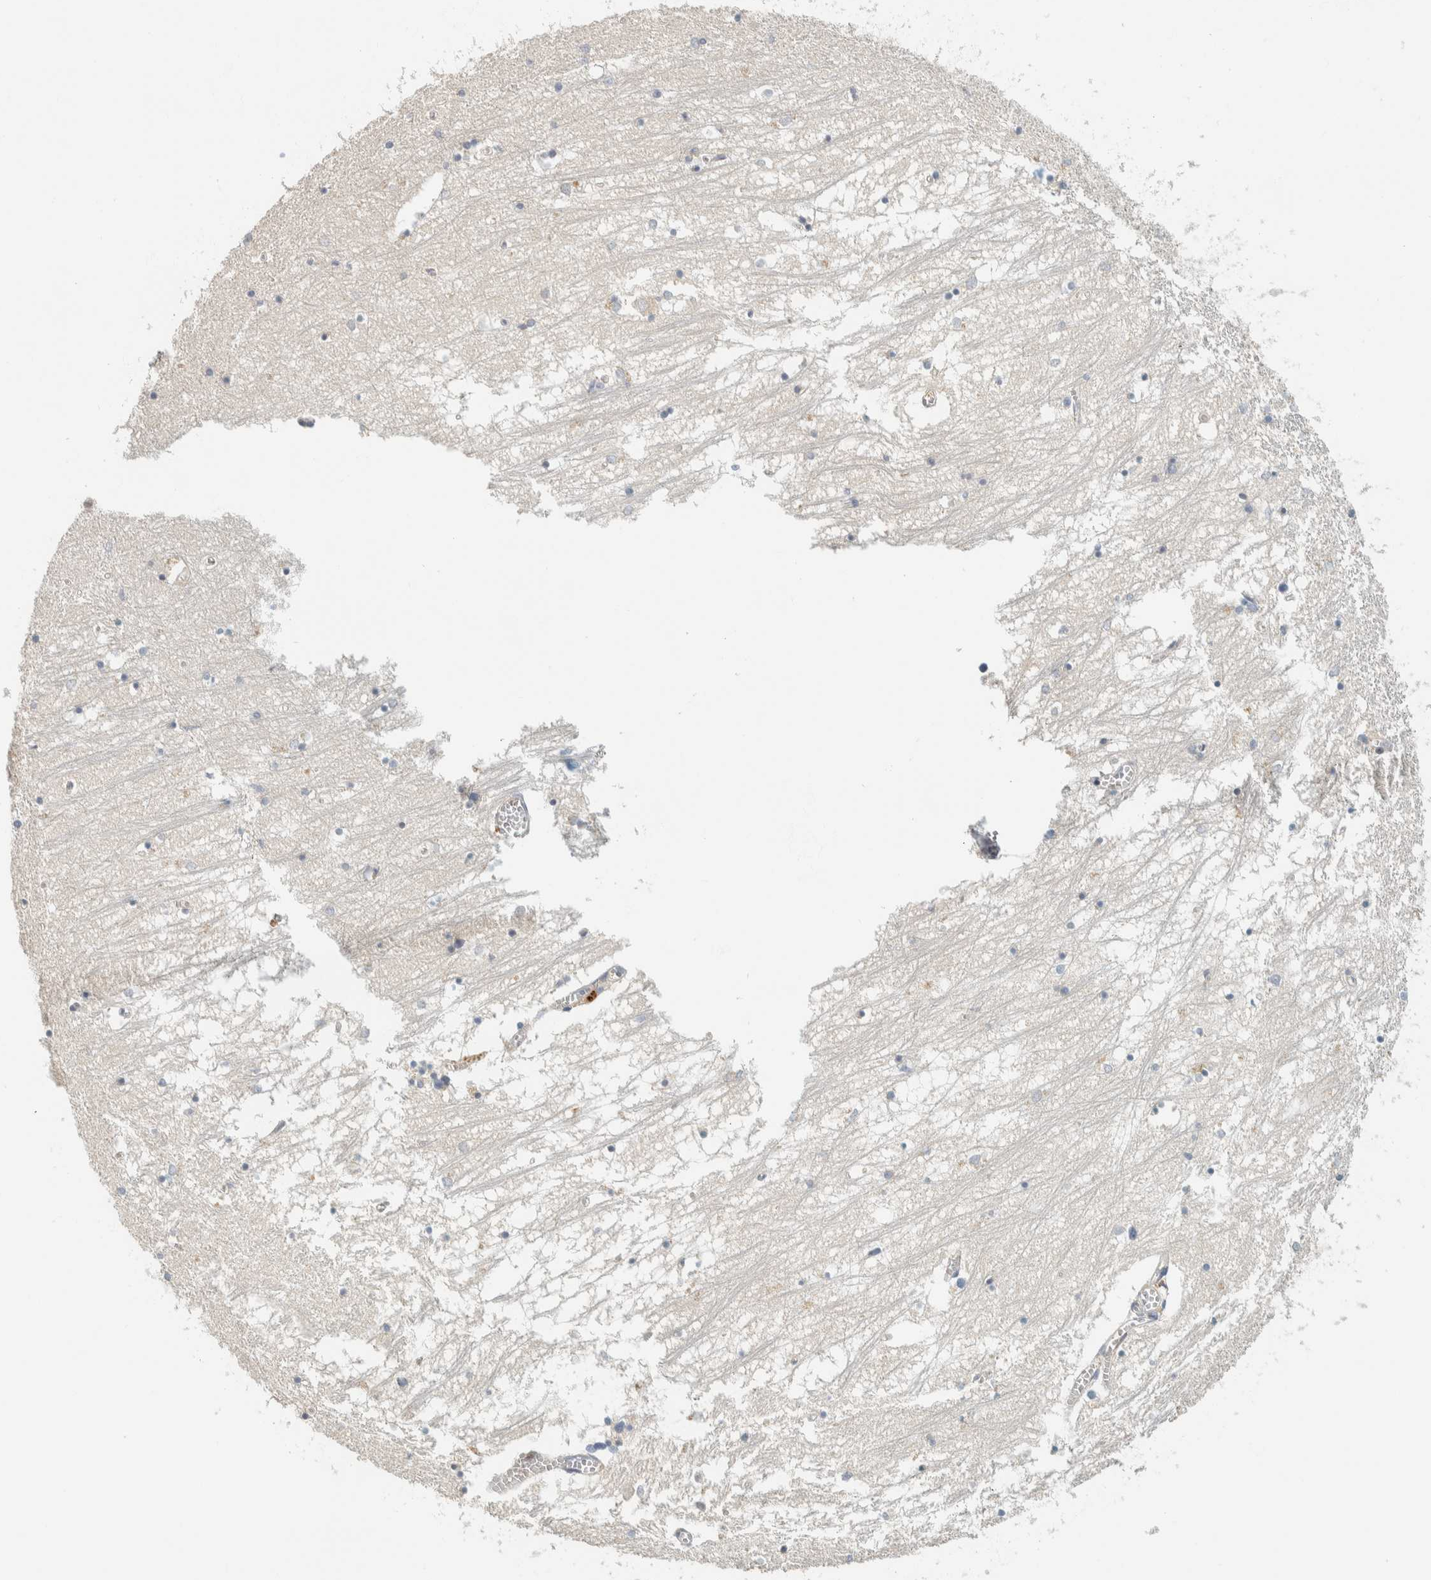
{"staining": {"intensity": "negative", "quantity": "none", "location": "none"}, "tissue": "hippocampus", "cell_type": "Glial cells", "image_type": "normal", "snomed": [{"axis": "morphology", "description": "Normal tissue, NOS"}, {"axis": "topography", "description": "Hippocampus"}], "caption": "The image reveals no significant expression in glial cells of hippocampus. (DAB (3,3'-diaminobenzidine) IHC with hematoxylin counter stain).", "gene": "CCDC171", "patient": {"sex": "male", "age": 70}}